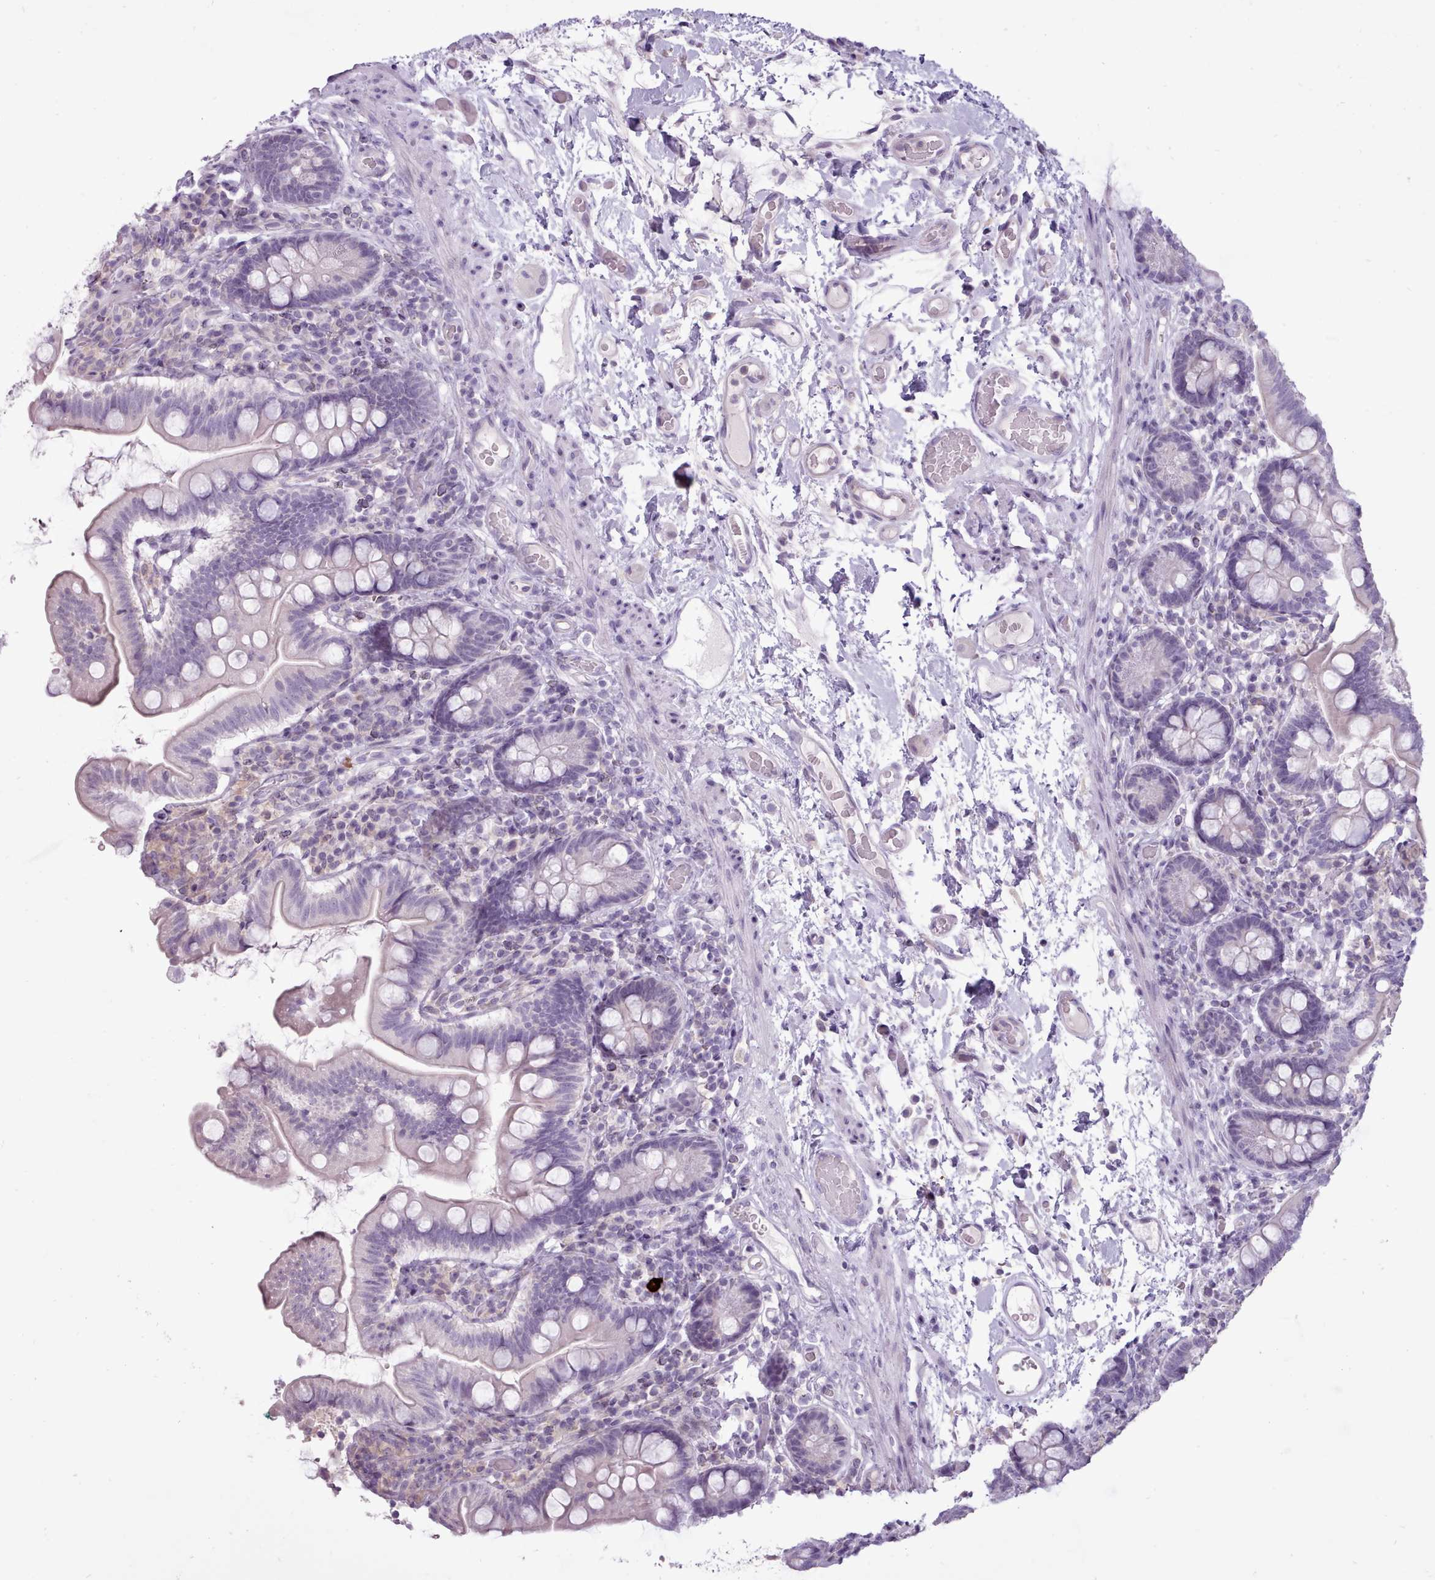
{"staining": {"intensity": "weak", "quantity": "<25%", "location": "cytoplasmic/membranous"}, "tissue": "small intestine", "cell_type": "Glandular cells", "image_type": "normal", "snomed": [{"axis": "morphology", "description": "Normal tissue, NOS"}, {"axis": "topography", "description": "Small intestine"}], "caption": "Immunohistochemical staining of benign small intestine exhibits no significant staining in glandular cells.", "gene": "BDKRB2", "patient": {"sex": "female", "age": 64}}